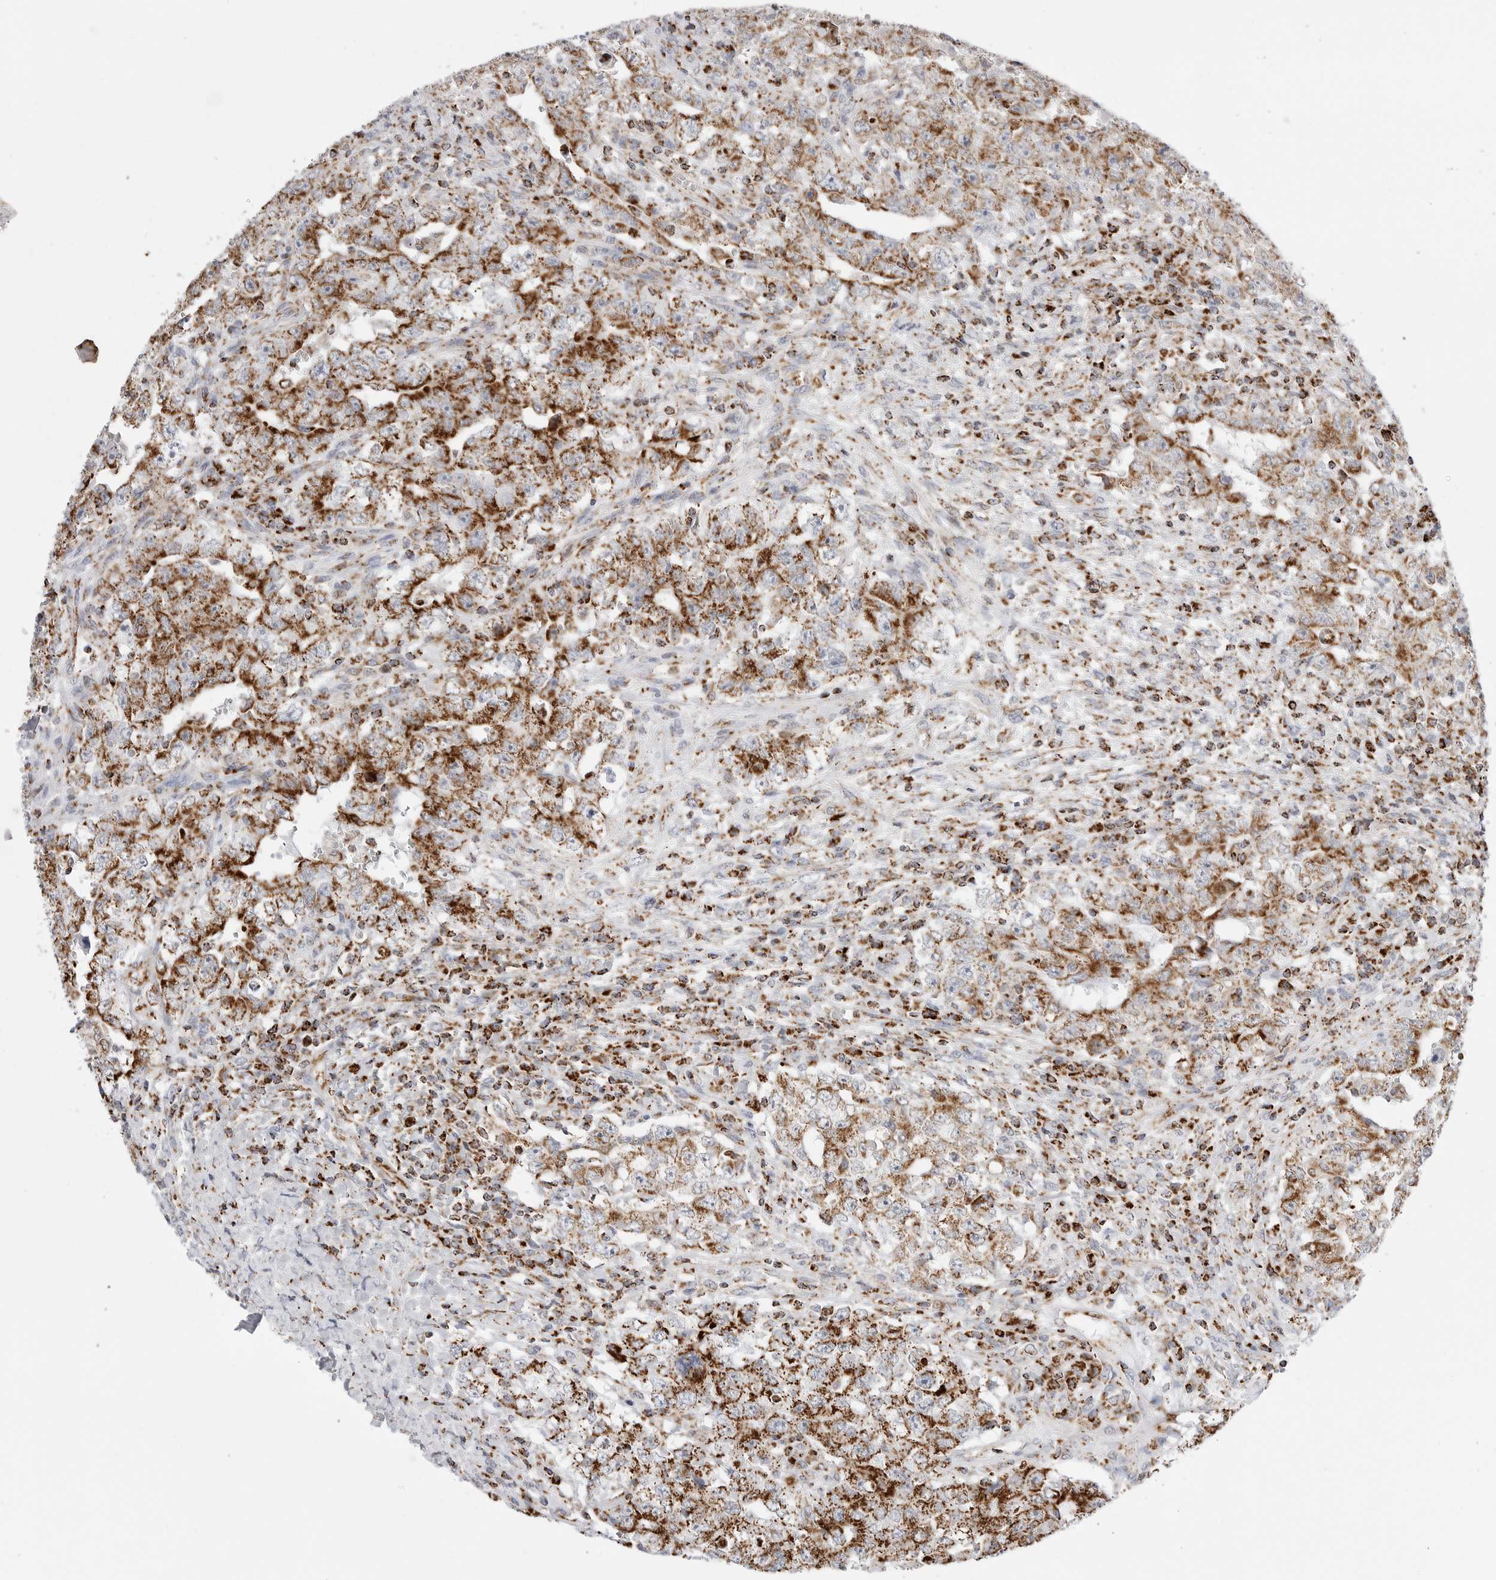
{"staining": {"intensity": "moderate", "quantity": ">75%", "location": "cytoplasmic/membranous"}, "tissue": "testis cancer", "cell_type": "Tumor cells", "image_type": "cancer", "snomed": [{"axis": "morphology", "description": "Carcinoma, Embryonal, NOS"}, {"axis": "topography", "description": "Testis"}], "caption": "Testis cancer was stained to show a protein in brown. There is medium levels of moderate cytoplasmic/membranous positivity in about >75% of tumor cells.", "gene": "ATP5IF1", "patient": {"sex": "male", "age": 26}}